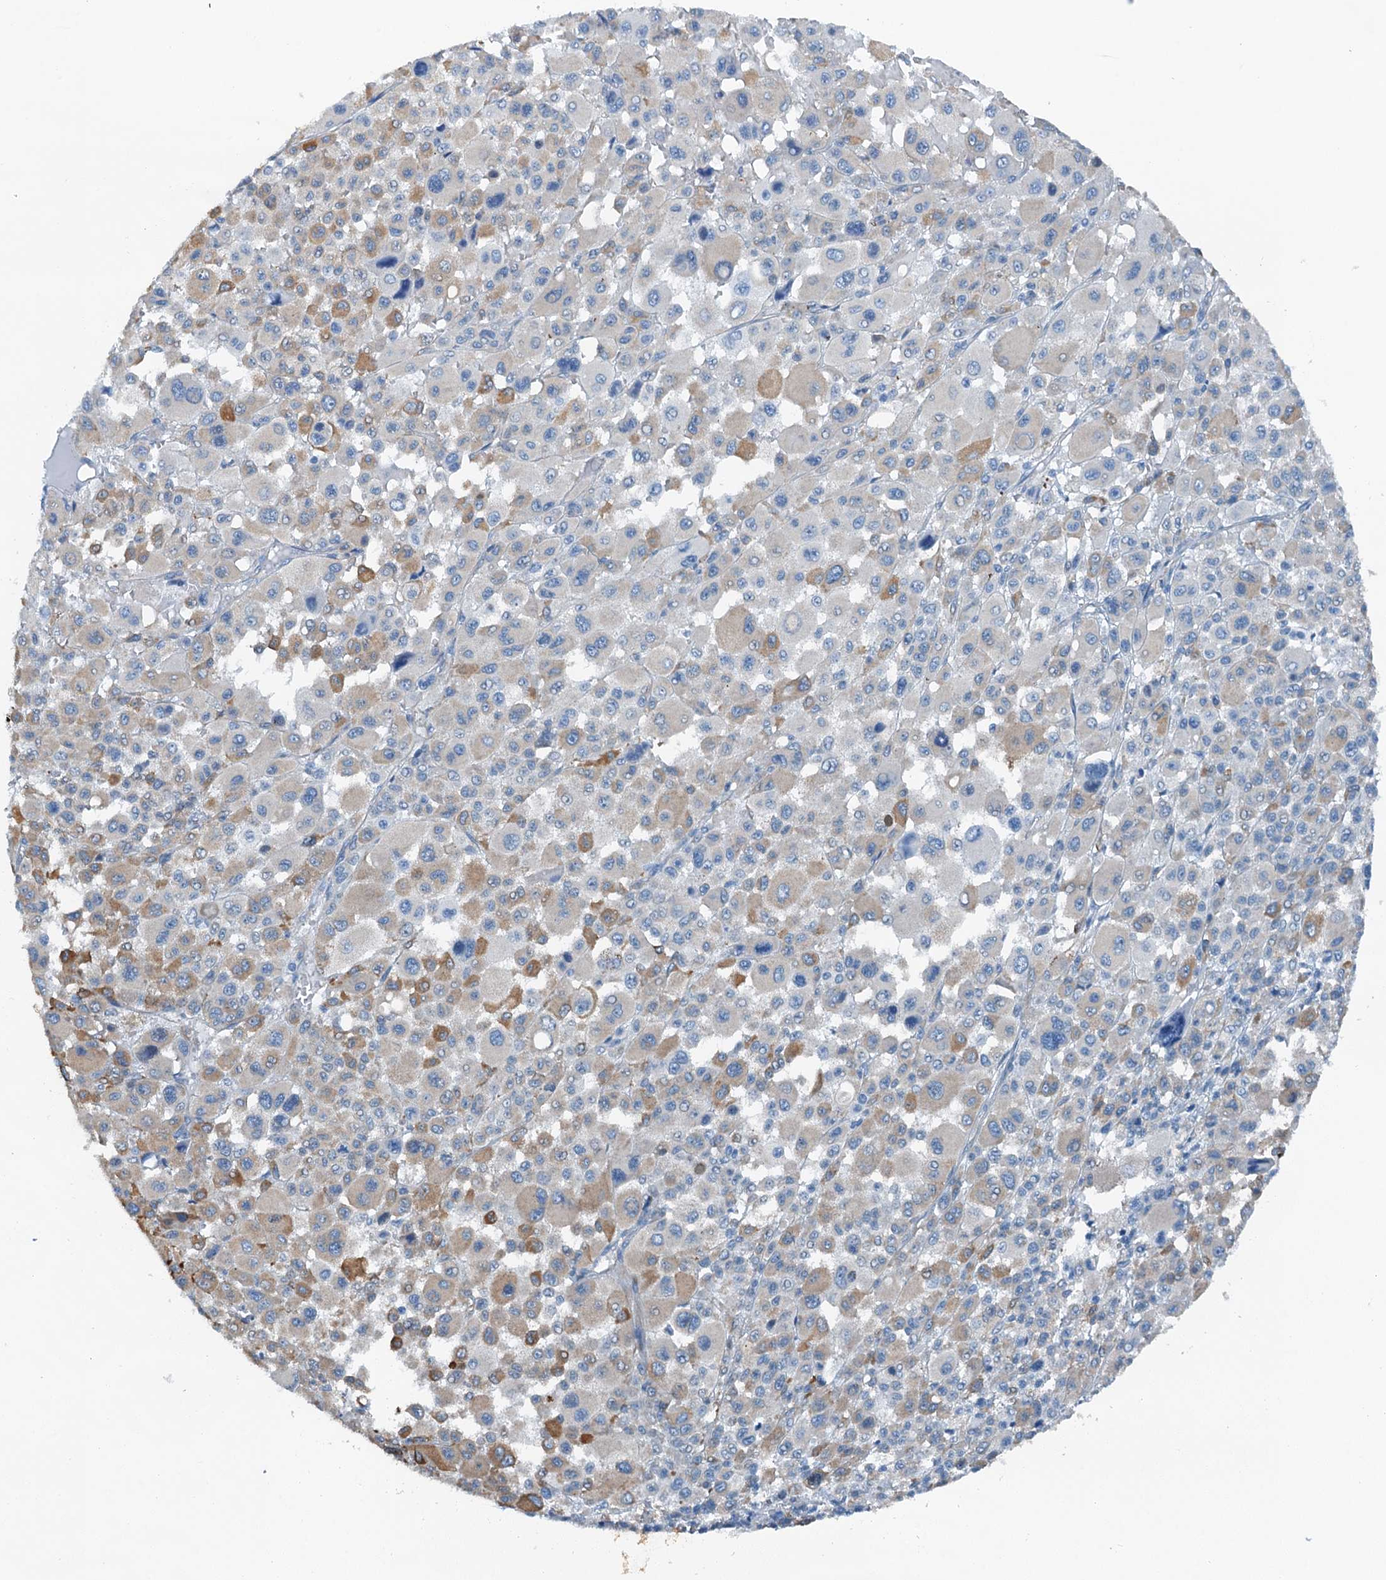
{"staining": {"intensity": "moderate", "quantity": "<25%", "location": "cytoplasmic/membranous"}, "tissue": "melanoma", "cell_type": "Tumor cells", "image_type": "cancer", "snomed": [{"axis": "morphology", "description": "Malignant melanoma, Metastatic site"}, {"axis": "topography", "description": "Skin"}], "caption": "Tumor cells exhibit moderate cytoplasmic/membranous expression in about <25% of cells in malignant melanoma (metastatic site).", "gene": "TMOD2", "patient": {"sex": "female", "age": 74}}